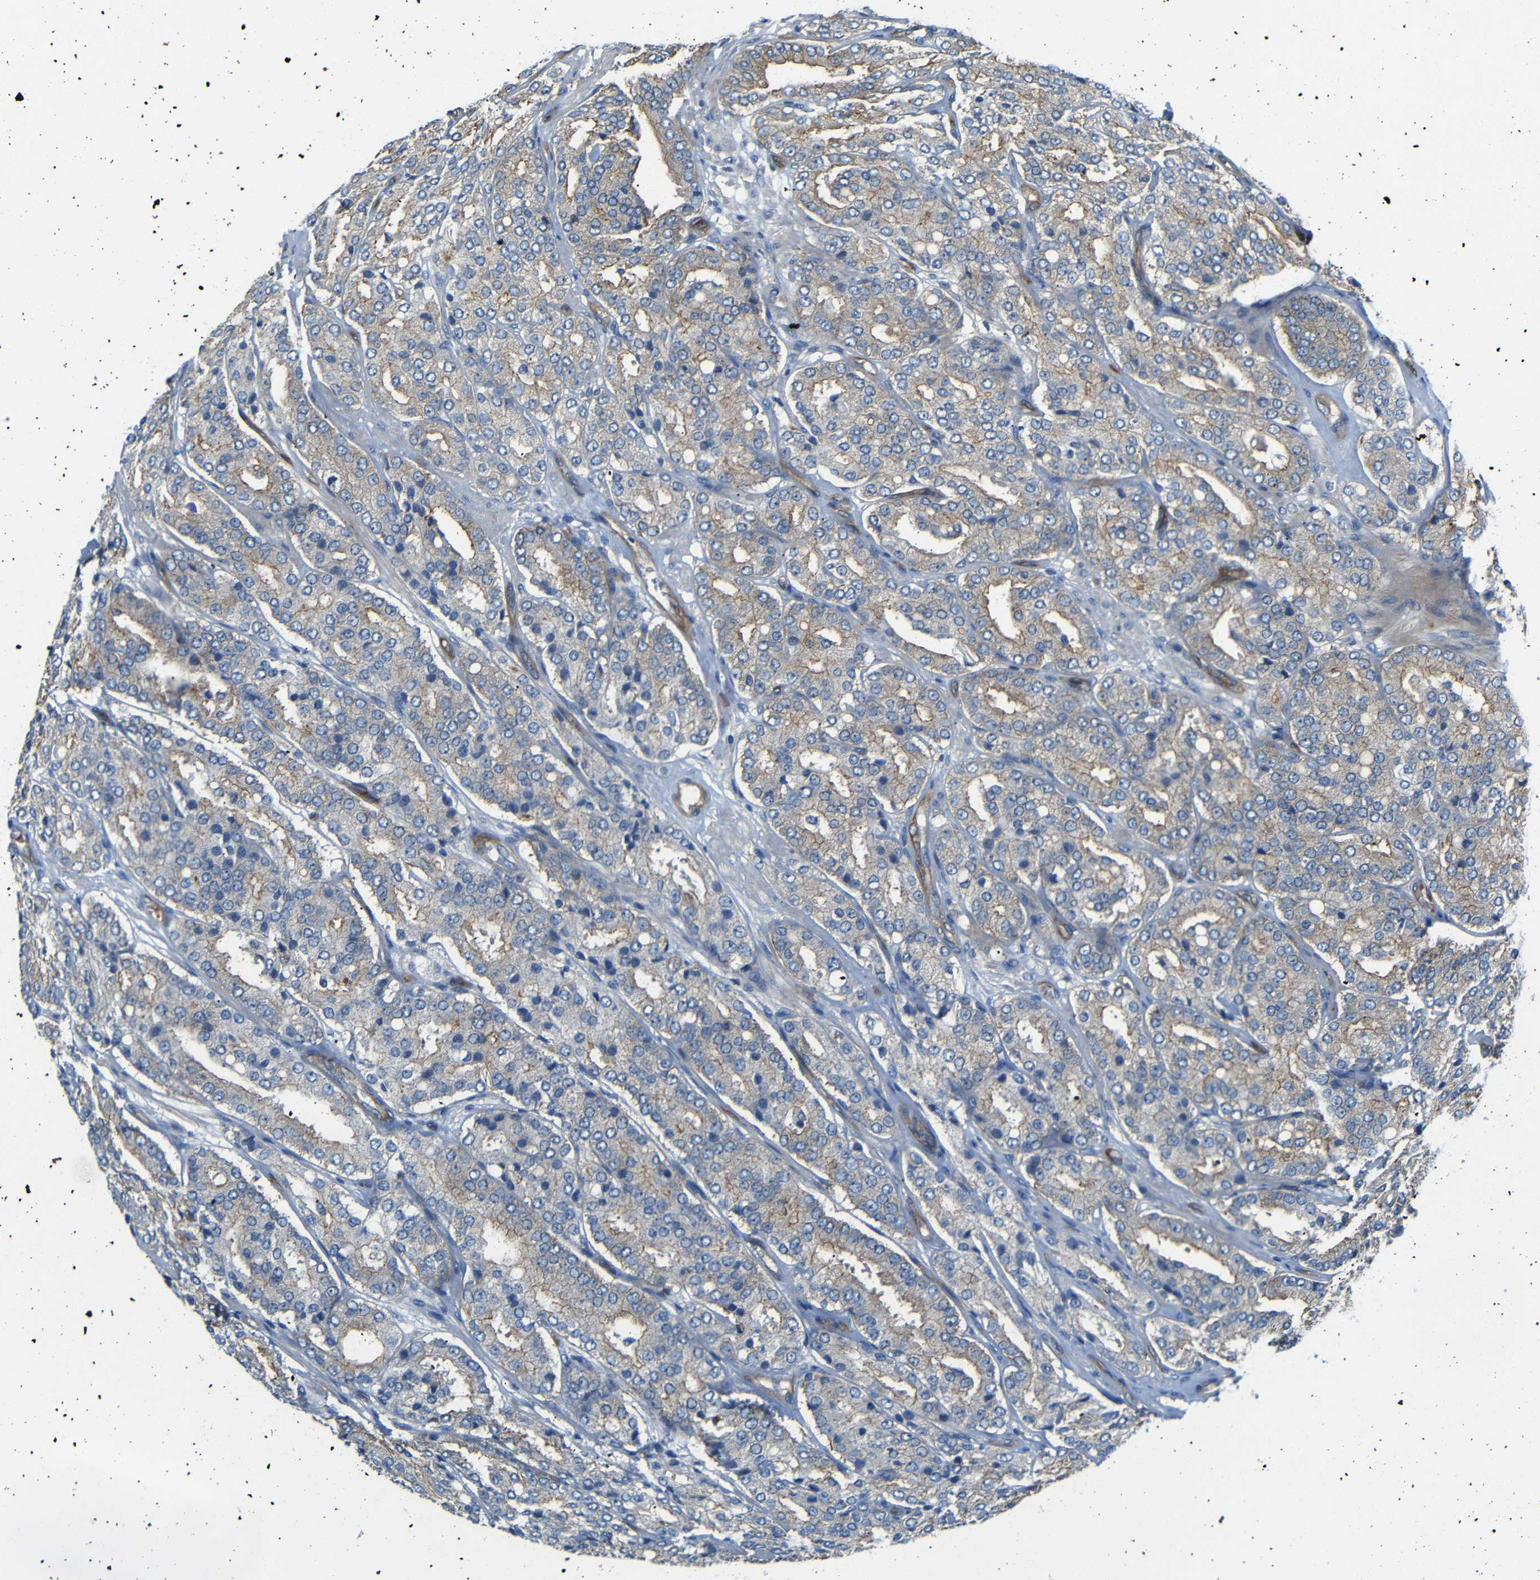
{"staining": {"intensity": "weak", "quantity": "25%-75%", "location": "cytoplasmic/membranous"}, "tissue": "prostate cancer", "cell_type": "Tumor cells", "image_type": "cancer", "snomed": [{"axis": "morphology", "description": "Adenocarcinoma, High grade"}, {"axis": "topography", "description": "Prostate"}], "caption": "About 25%-75% of tumor cells in human prostate cancer reveal weak cytoplasmic/membranous protein staining as visualized by brown immunohistochemical staining.", "gene": "MYO1B", "patient": {"sex": "male", "age": 65}}